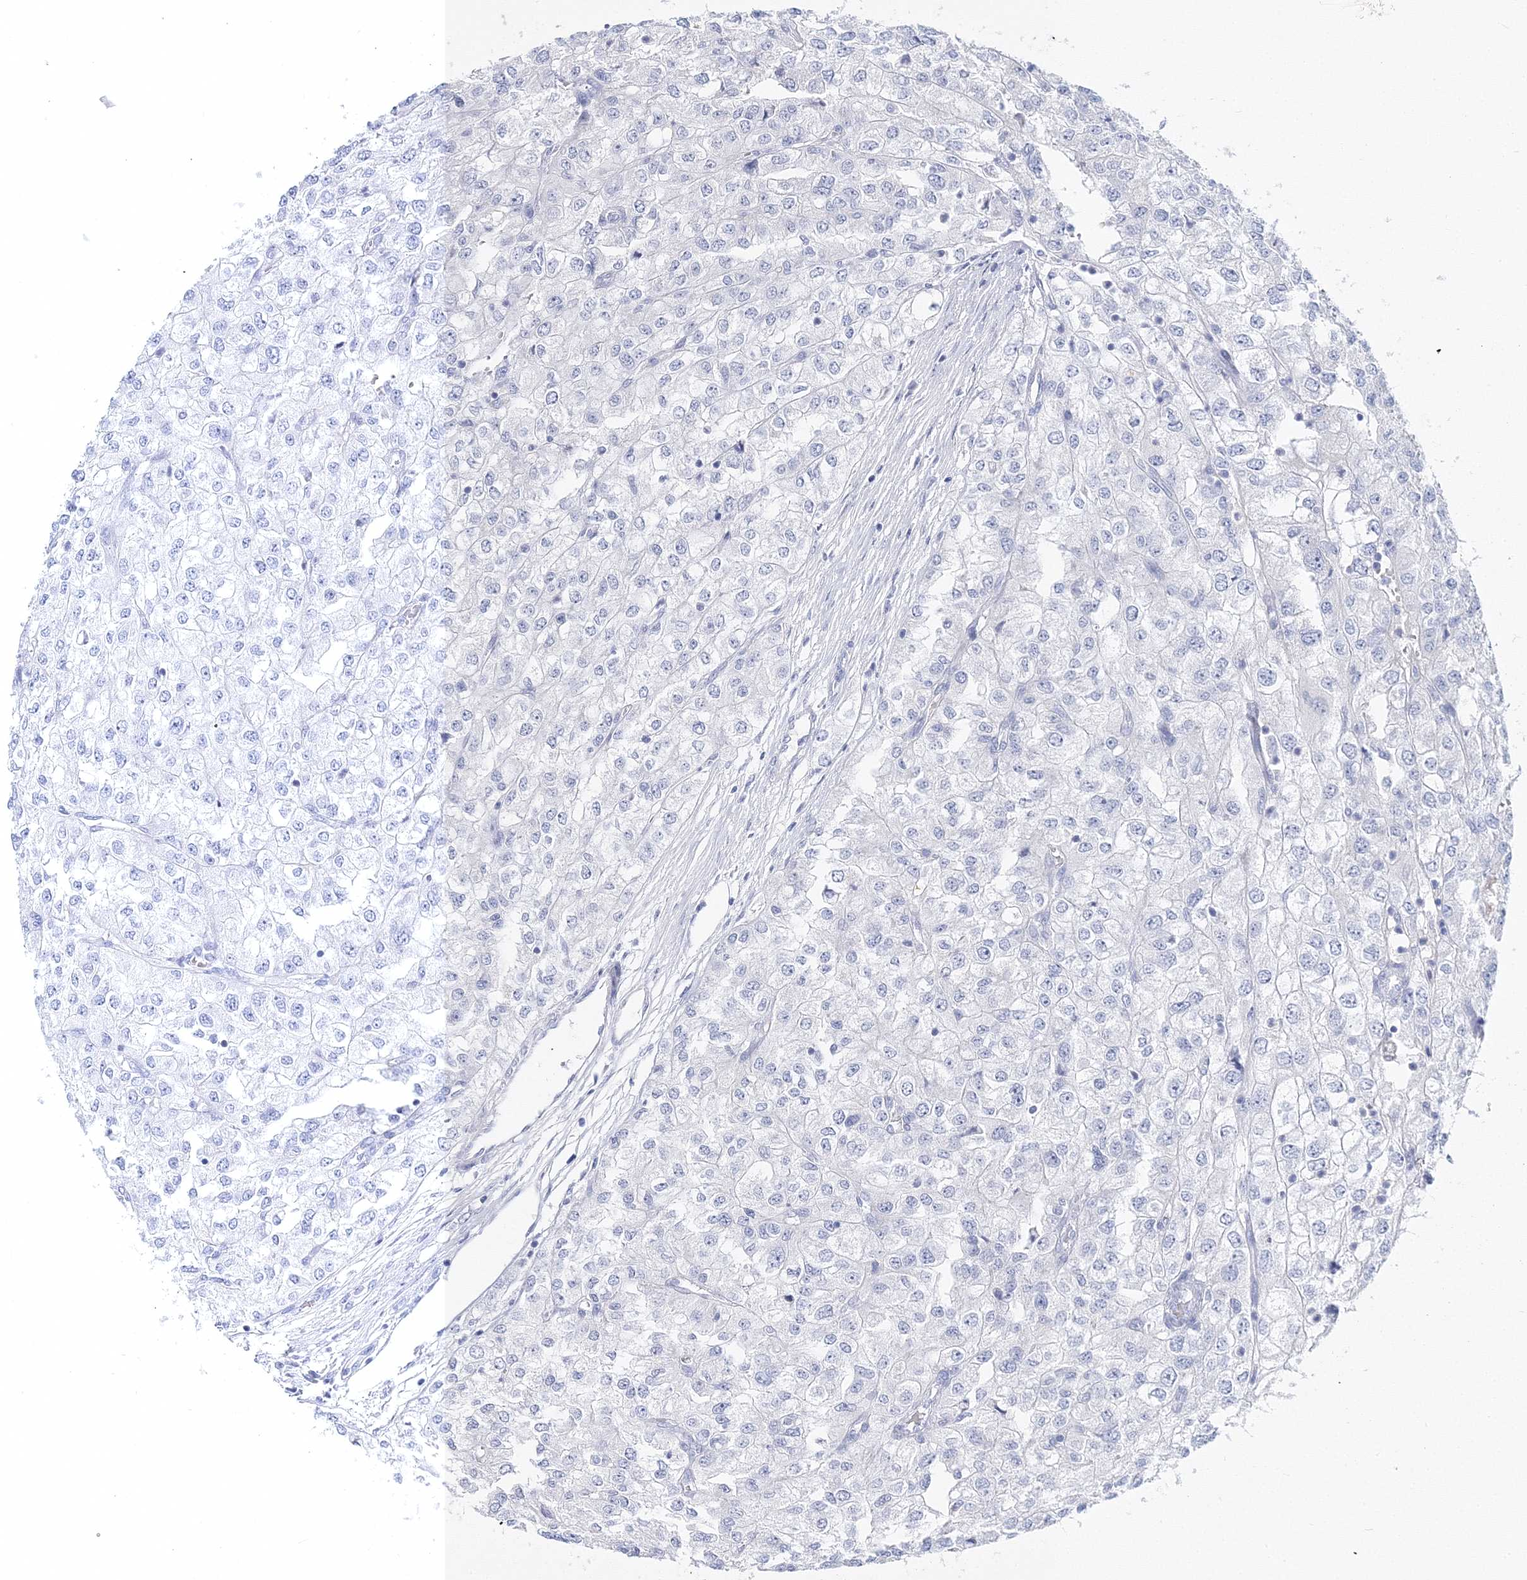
{"staining": {"intensity": "negative", "quantity": "none", "location": "none"}, "tissue": "renal cancer", "cell_type": "Tumor cells", "image_type": "cancer", "snomed": [{"axis": "morphology", "description": "Adenocarcinoma, NOS"}, {"axis": "topography", "description": "Kidney"}], "caption": "Immunohistochemistry (IHC) photomicrograph of human renal adenocarcinoma stained for a protein (brown), which demonstrates no expression in tumor cells. (Brightfield microscopy of DAB (3,3'-diaminobenzidine) immunohistochemistry (IHC) at high magnification).", "gene": "MYOZ2", "patient": {"sex": "female", "age": 54}}